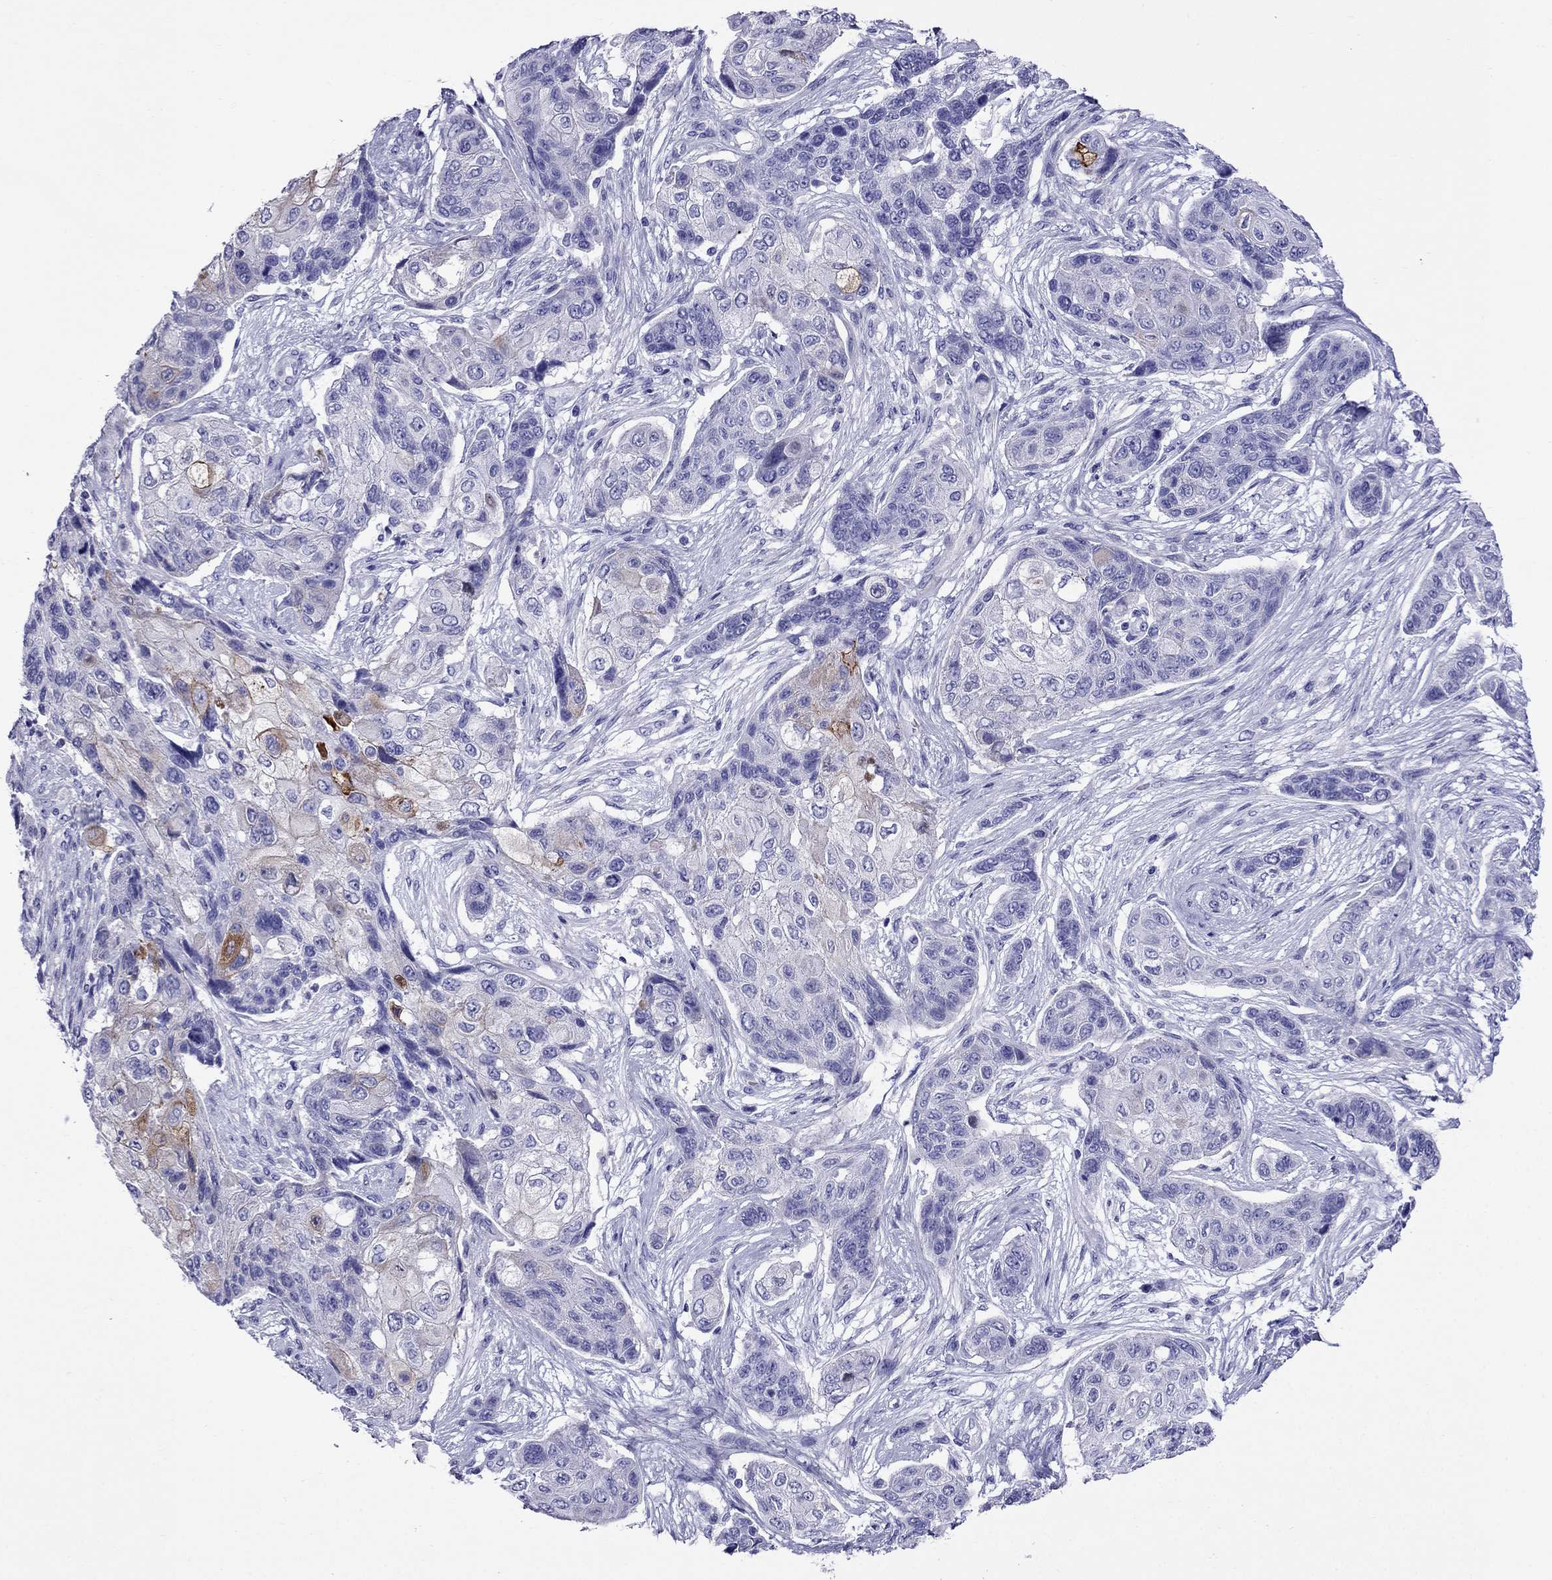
{"staining": {"intensity": "strong", "quantity": "<25%", "location": "cytoplasmic/membranous"}, "tissue": "lung cancer", "cell_type": "Tumor cells", "image_type": "cancer", "snomed": [{"axis": "morphology", "description": "Squamous cell carcinoma, NOS"}, {"axis": "topography", "description": "Lung"}], "caption": "A brown stain labels strong cytoplasmic/membranous staining of a protein in squamous cell carcinoma (lung) tumor cells. The staining was performed using DAB (3,3'-diaminobenzidine) to visualize the protein expression in brown, while the nuclei were stained in blue with hematoxylin (Magnification: 20x).", "gene": "CRYBA1", "patient": {"sex": "male", "age": 69}}